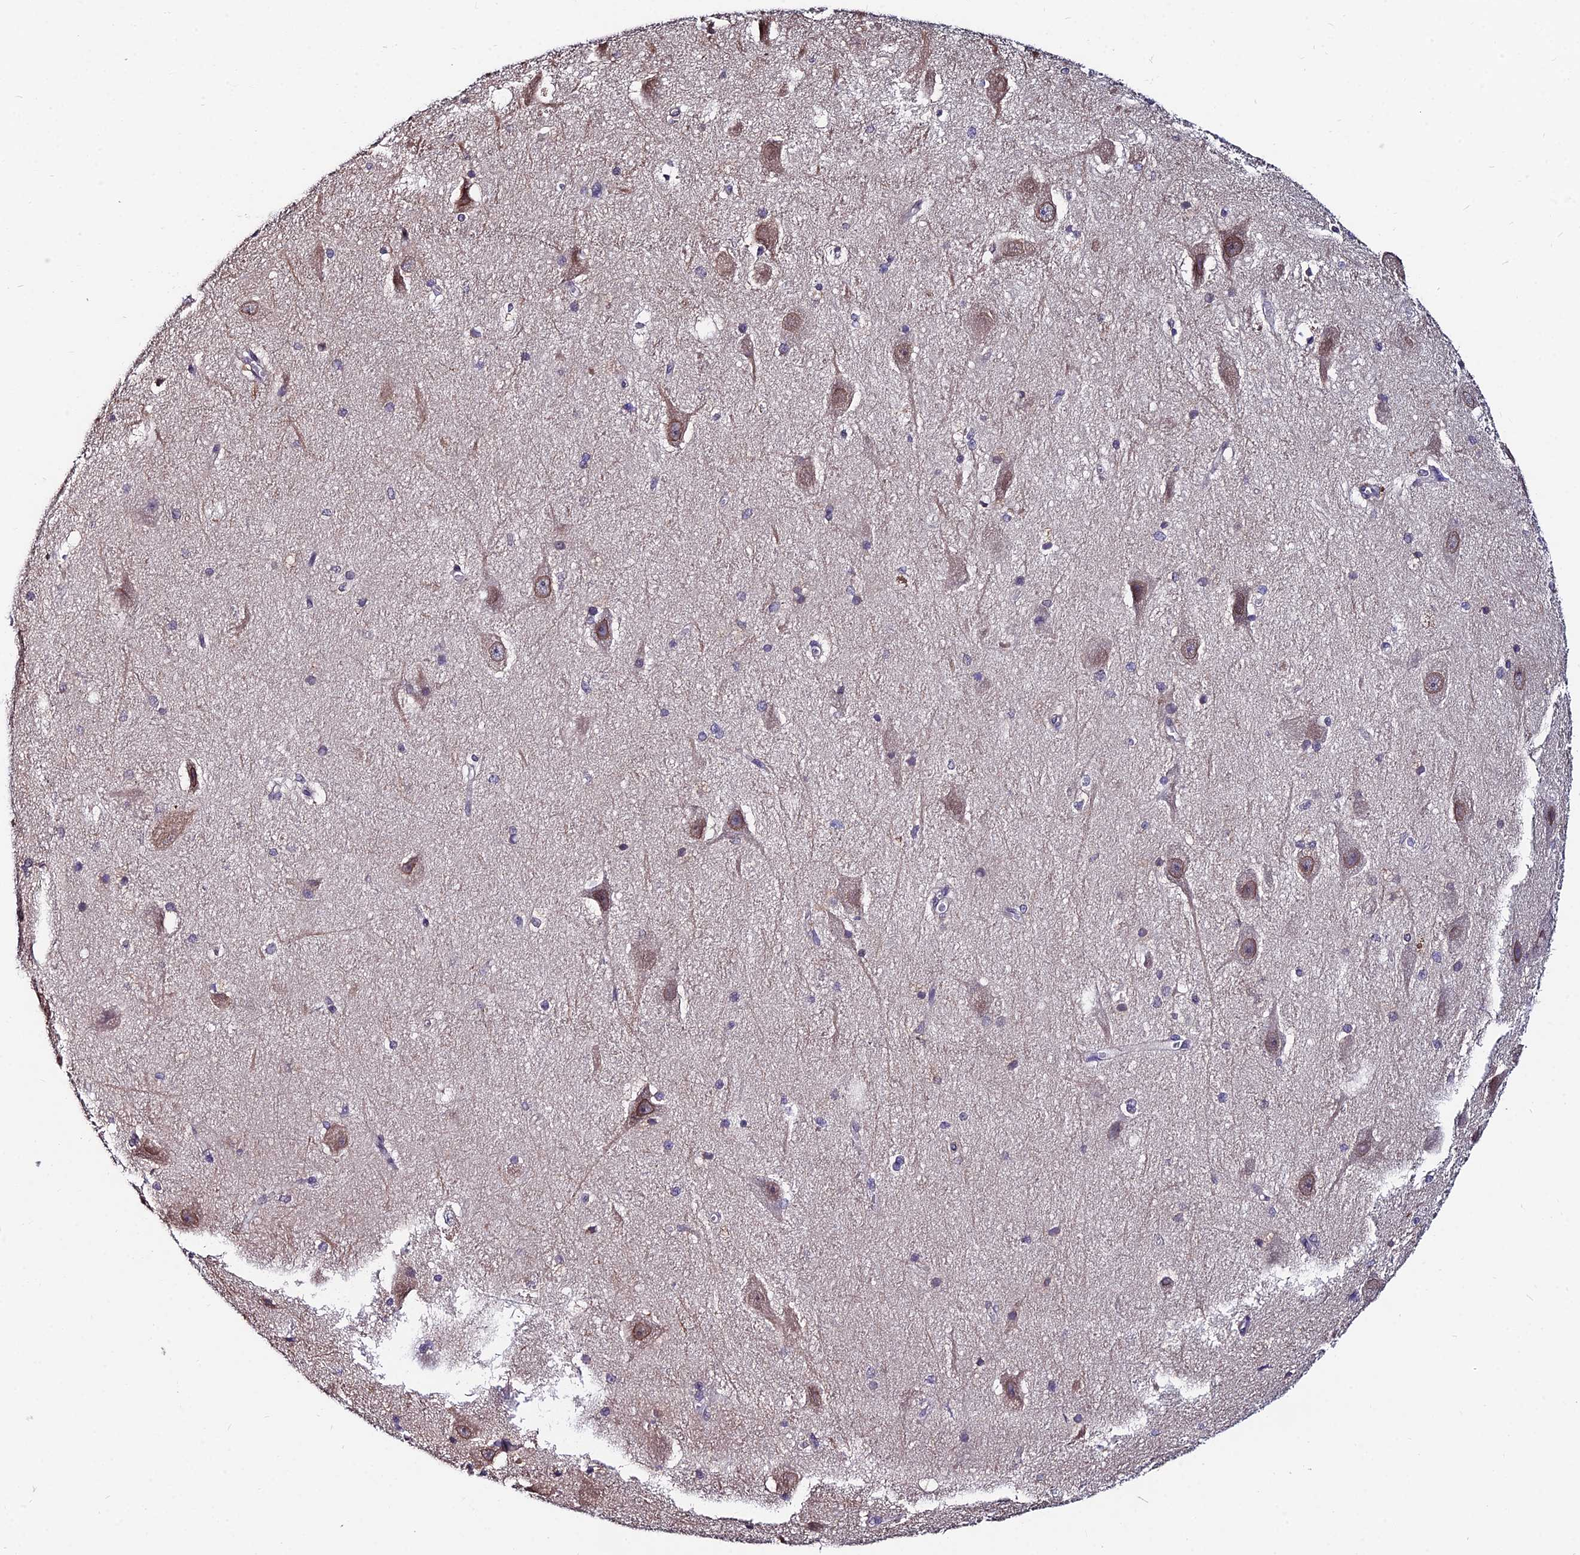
{"staining": {"intensity": "negative", "quantity": "none", "location": "none"}, "tissue": "hippocampus", "cell_type": "Glial cells", "image_type": "normal", "snomed": [{"axis": "morphology", "description": "Normal tissue, NOS"}, {"axis": "topography", "description": "Hippocampus"}], "caption": "Immunohistochemical staining of normal human hippocampus reveals no significant expression in glial cells.", "gene": "INPP4A", "patient": {"sex": "female", "age": 19}}